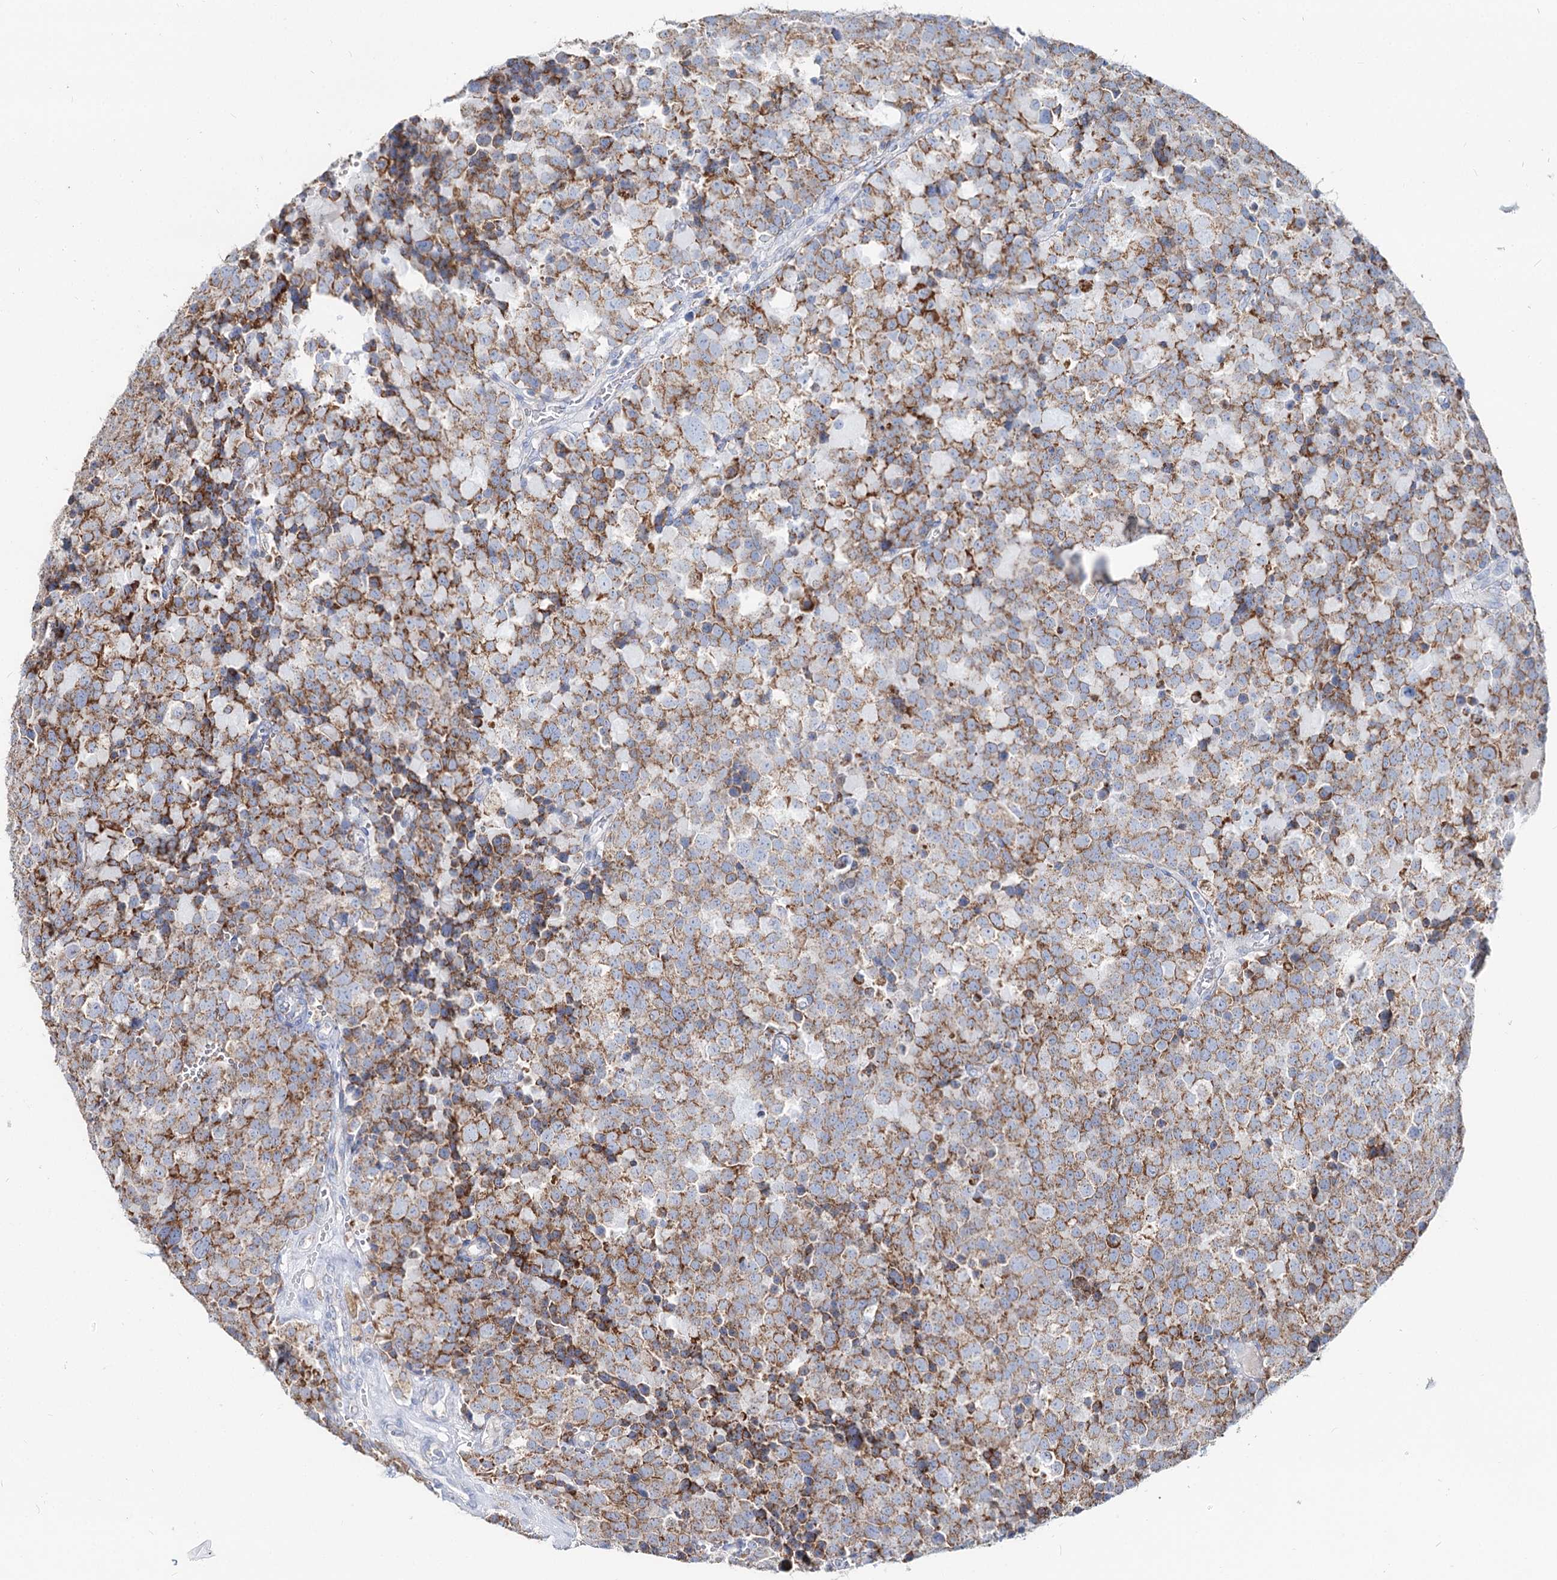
{"staining": {"intensity": "moderate", "quantity": ">75%", "location": "cytoplasmic/membranous"}, "tissue": "testis cancer", "cell_type": "Tumor cells", "image_type": "cancer", "snomed": [{"axis": "morphology", "description": "Seminoma, NOS"}, {"axis": "topography", "description": "Testis"}], "caption": "Testis seminoma stained for a protein (brown) reveals moderate cytoplasmic/membranous positive expression in approximately >75% of tumor cells.", "gene": "MCCC2", "patient": {"sex": "male", "age": 71}}